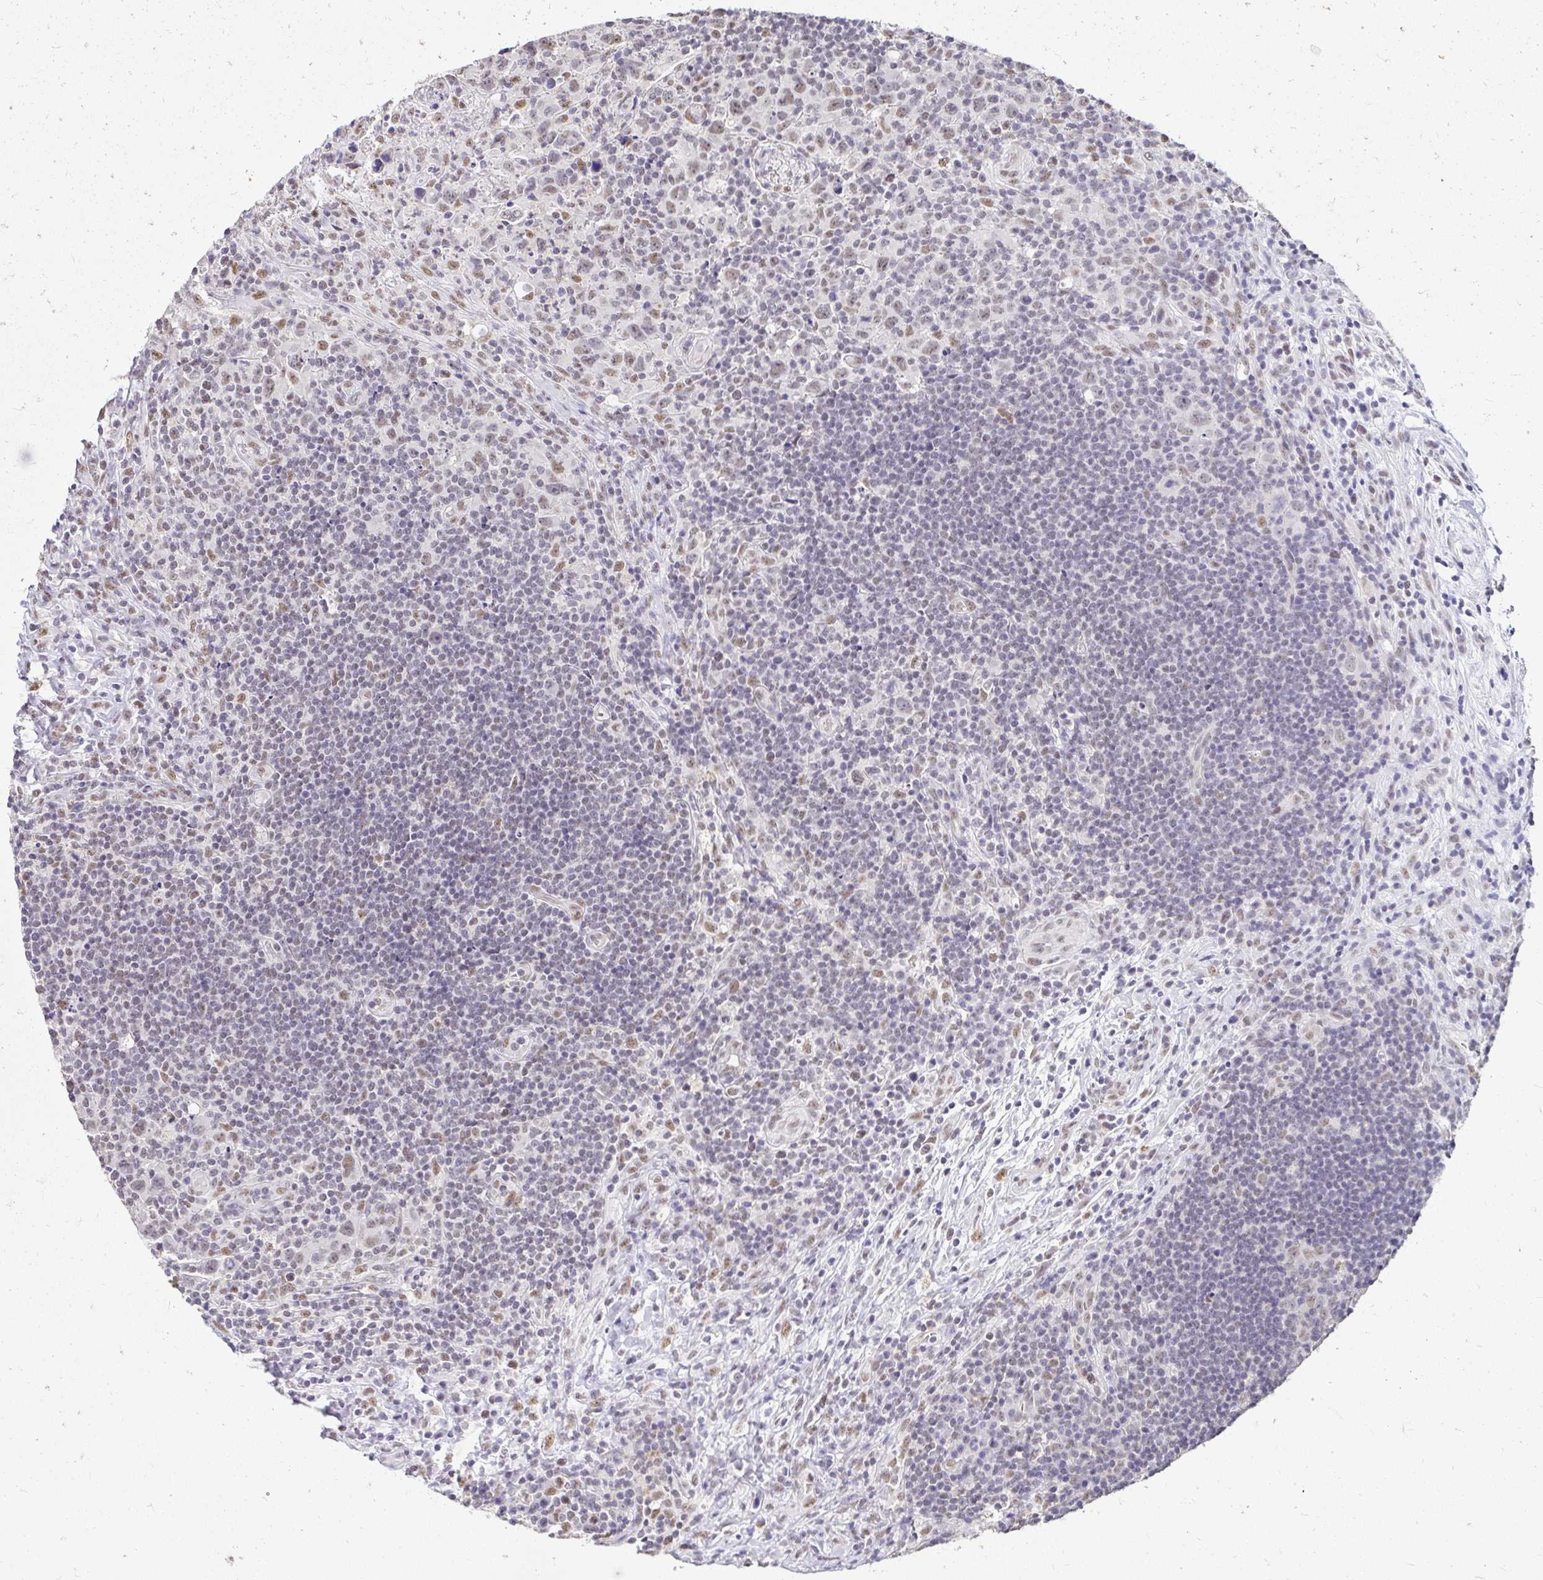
{"staining": {"intensity": "negative", "quantity": "none", "location": "none"}, "tissue": "lymphoma", "cell_type": "Tumor cells", "image_type": "cancer", "snomed": [{"axis": "morphology", "description": "Hodgkin's disease, NOS"}, {"axis": "topography", "description": "Lymph node"}], "caption": "Tumor cells are negative for brown protein staining in lymphoma.", "gene": "RIMS4", "patient": {"sex": "female", "age": 18}}